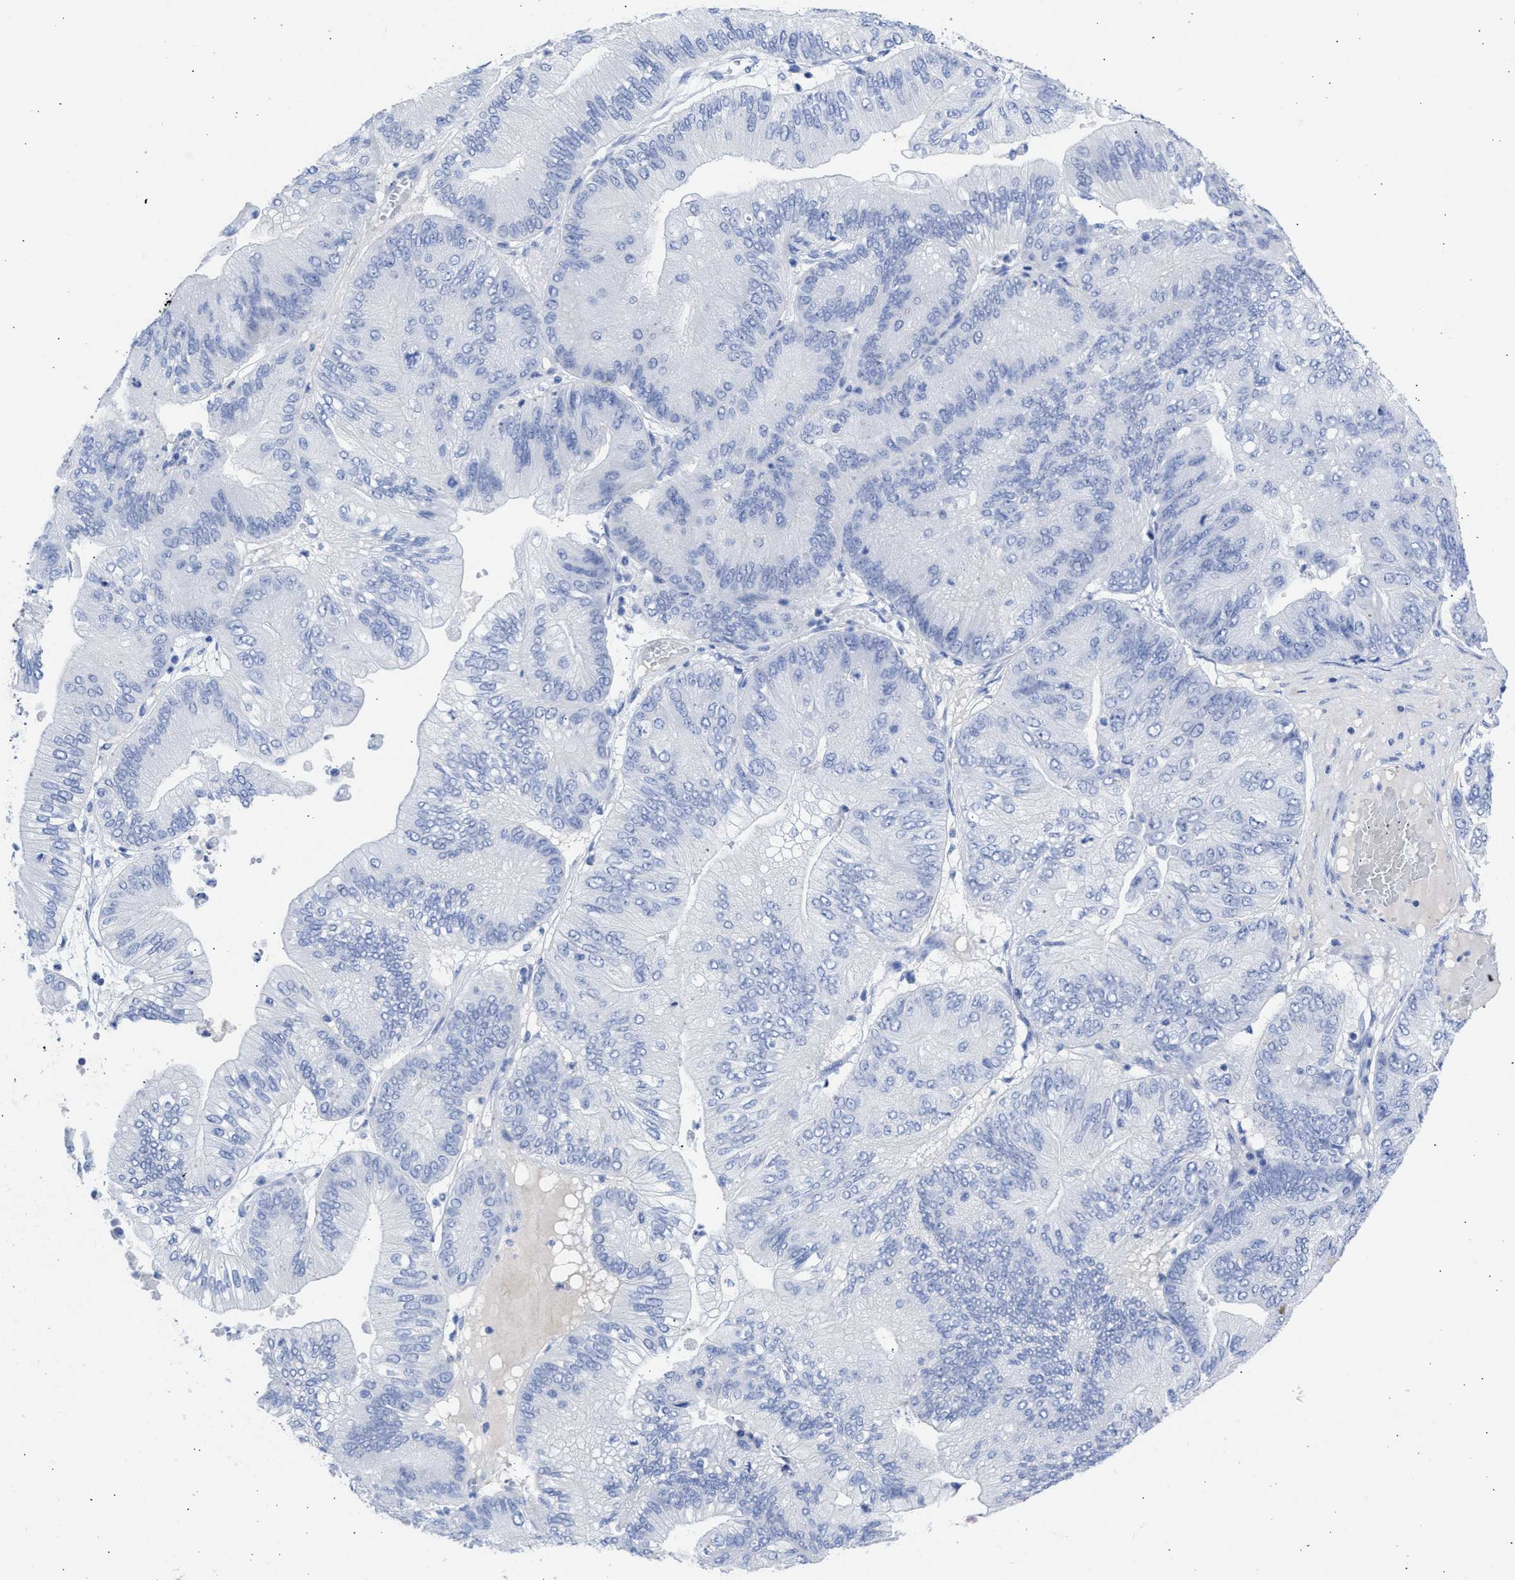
{"staining": {"intensity": "negative", "quantity": "none", "location": "none"}, "tissue": "ovarian cancer", "cell_type": "Tumor cells", "image_type": "cancer", "snomed": [{"axis": "morphology", "description": "Cystadenocarcinoma, mucinous, NOS"}, {"axis": "topography", "description": "Ovary"}], "caption": "Immunohistochemistry micrograph of ovarian cancer stained for a protein (brown), which reveals no expression in tumor cells.", "gene": "NCAM1", "patient": {"sex": "female", "age": 61}}